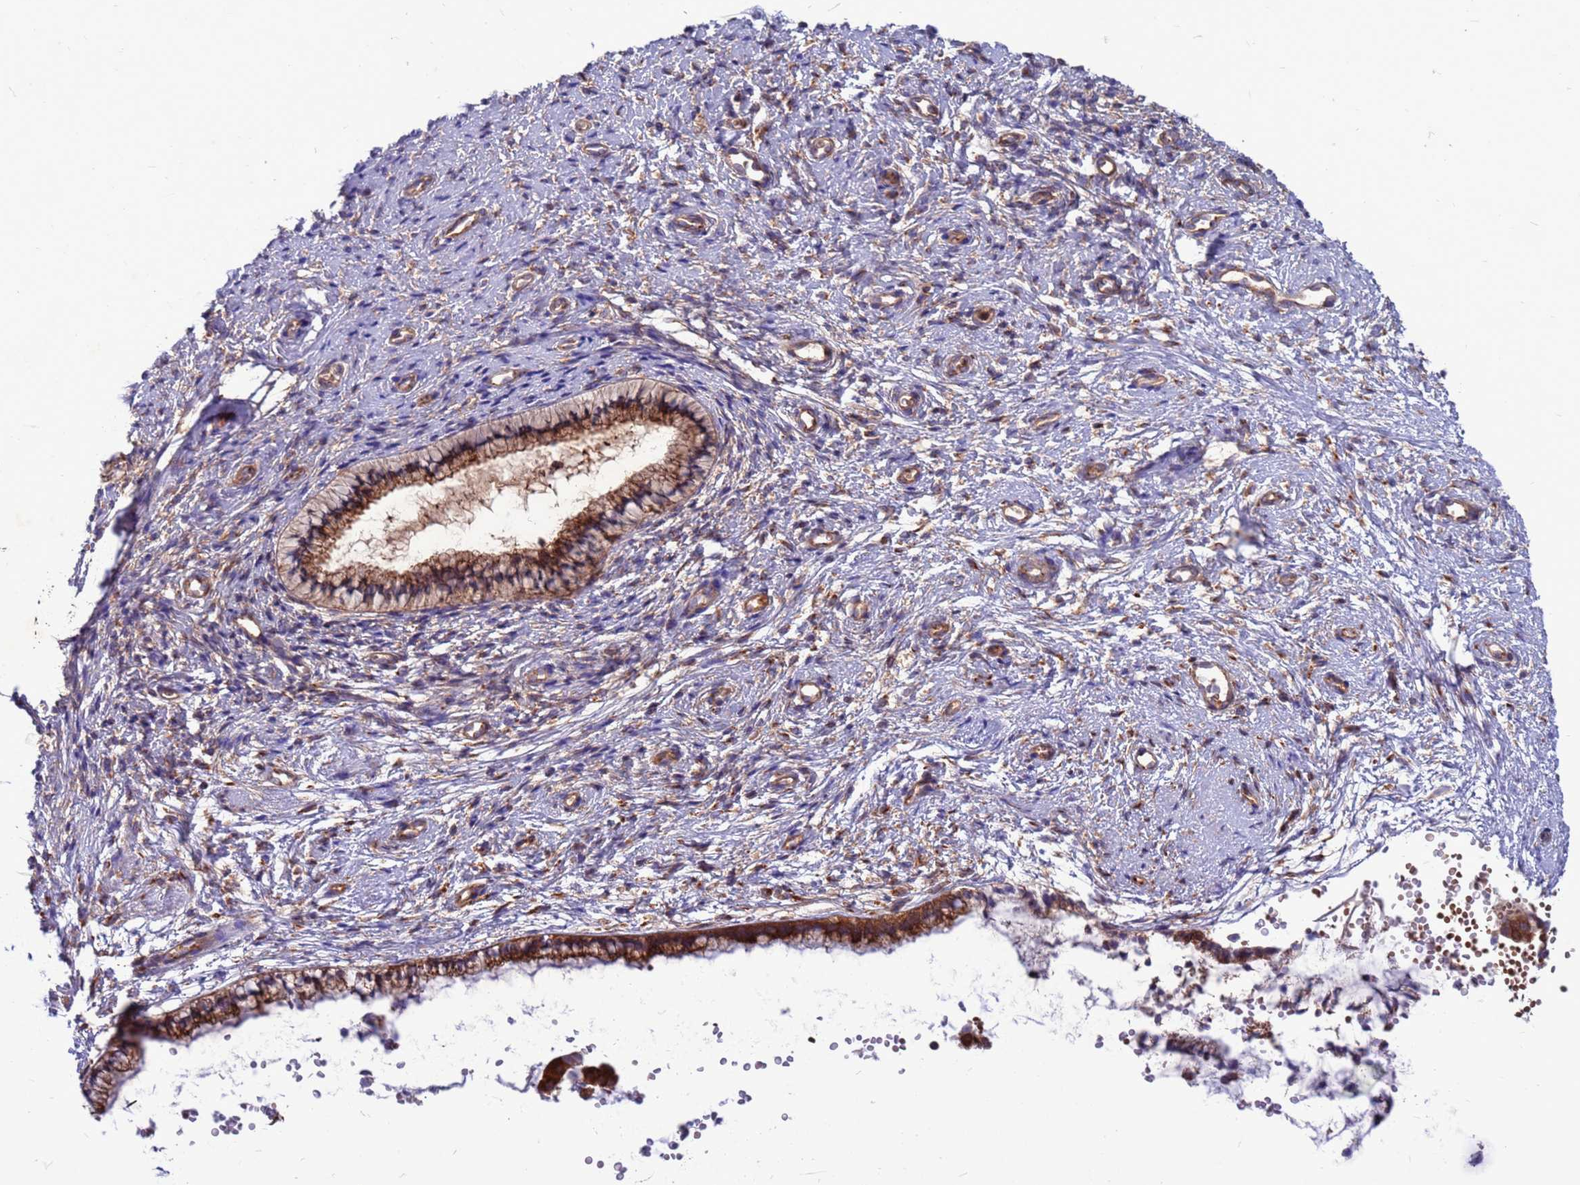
{"staining": {"intensity": "moderate", "quantity": ">75%", "location": "cytoplasmic/membranous"}, "tissue": "cervix", "cell_type": "Glandular cells", "image_type": "normal", "snomed": [{"axis": "morphology", "description": "Normal tissue, NOS"}, {"axis": "topography", "description": "Cervix"}], "caption": "IHC (DAB) staining of benign cervix exhibits moderate cytoplasmic/membranous protein positivity in about >75% of glandular cells. The staining was performed using DAB (3,3'-diaminobenzidine), with brown indicating positive protein expression. Nuclei are stained blue with hematoxylin.", "gene": "ZC3HAV1", "patient": {"sex": "female", "age": 57}}